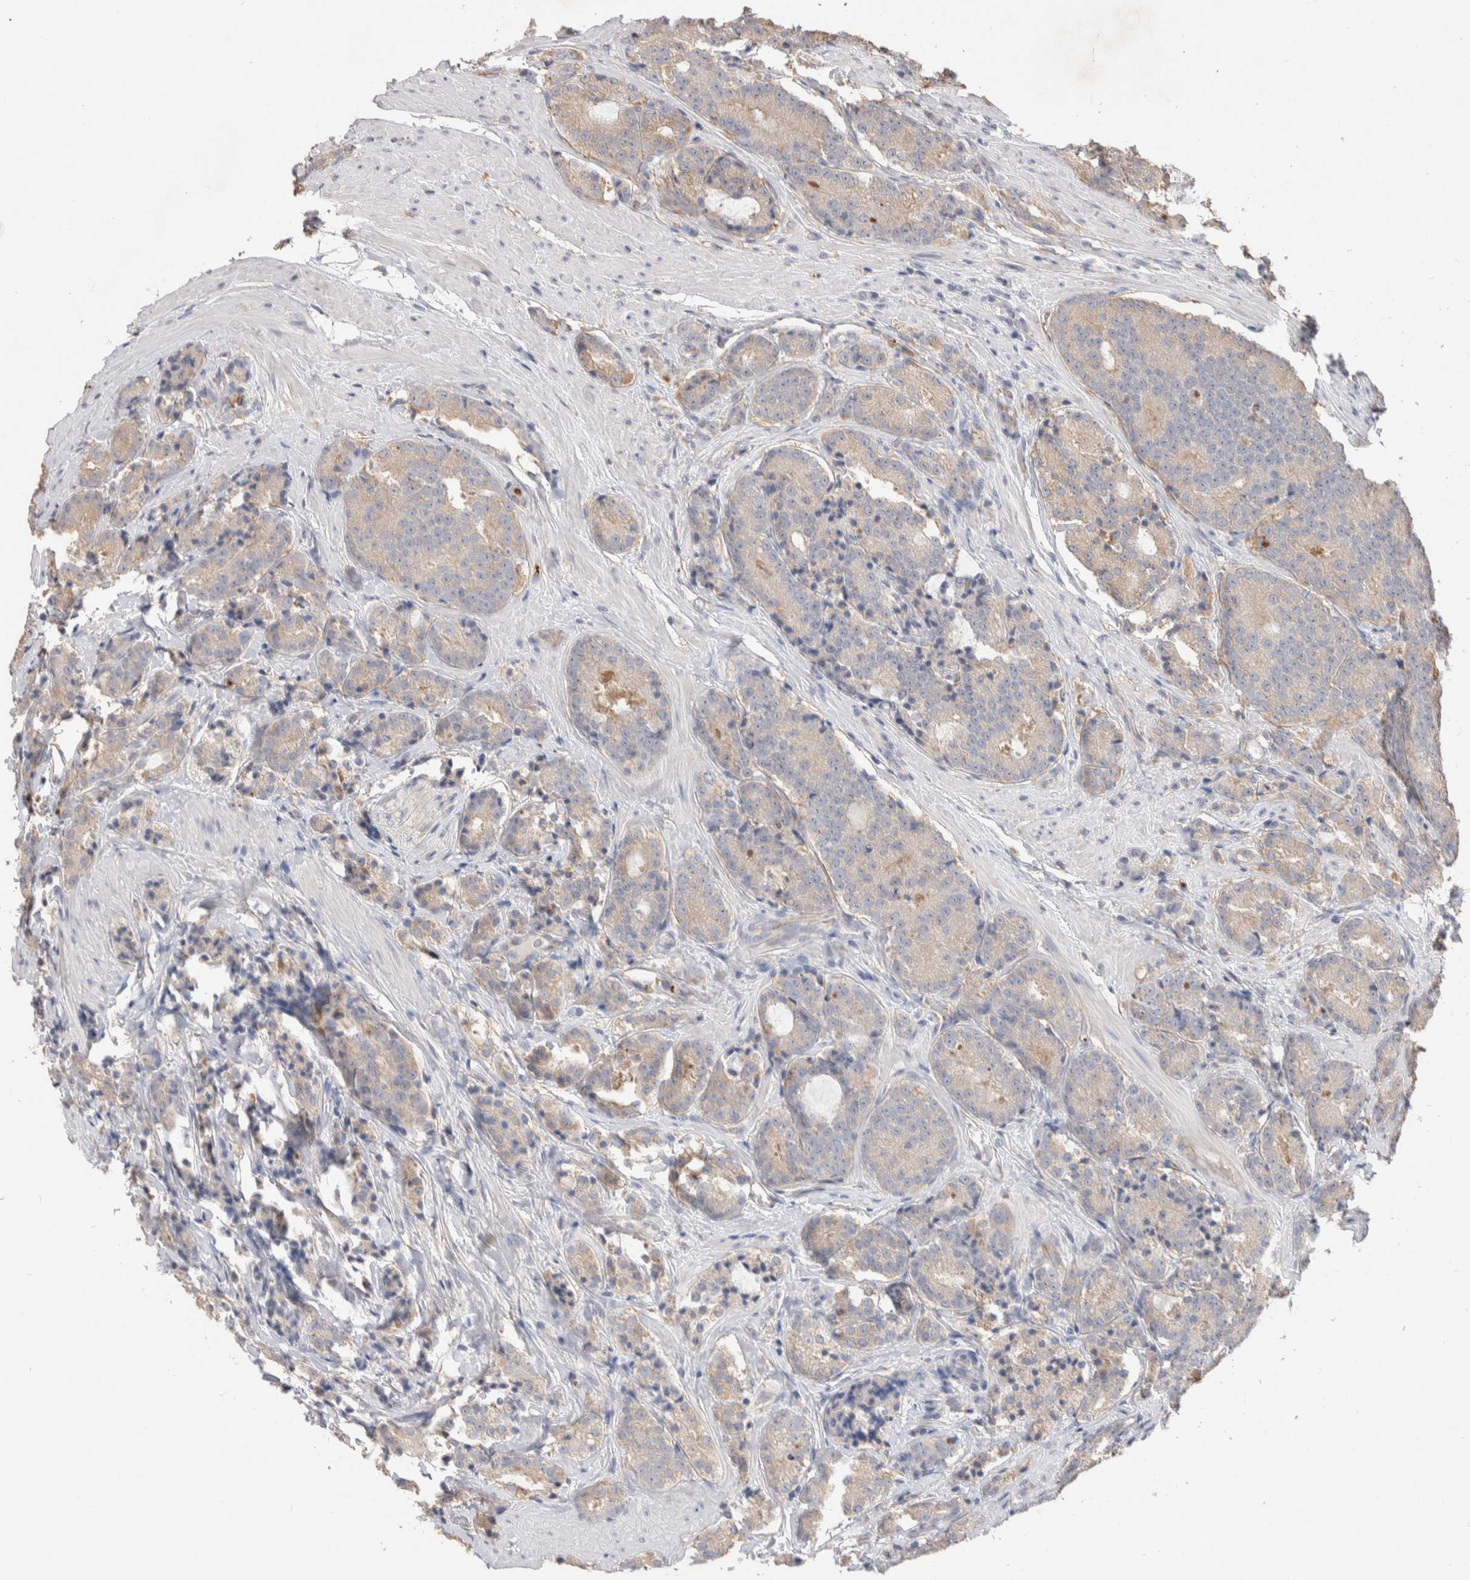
{"staining": {"intensity": "weak", "quantity": "25%-75%", "location": "cytoplasmic/membranous"}, "tissue": "prostate cancer", "cell_type": "Tumor cells", "image_type": "cancer", "snomed": [{"axis": "morphology", "description": "Adenocarcinoma, High grade"}, {"axis": "topography", "description": "Prostate"}], "caption": "Immunohistochemical staining of human prostate adenocarcinoma (high-grade) displays low levels of weak cytoplasmic/membranous protein positivity in approximately 25%-75% of tumor cells.", "gene": "FFAR2", "patient": {"sex": "male", "age": 61}}